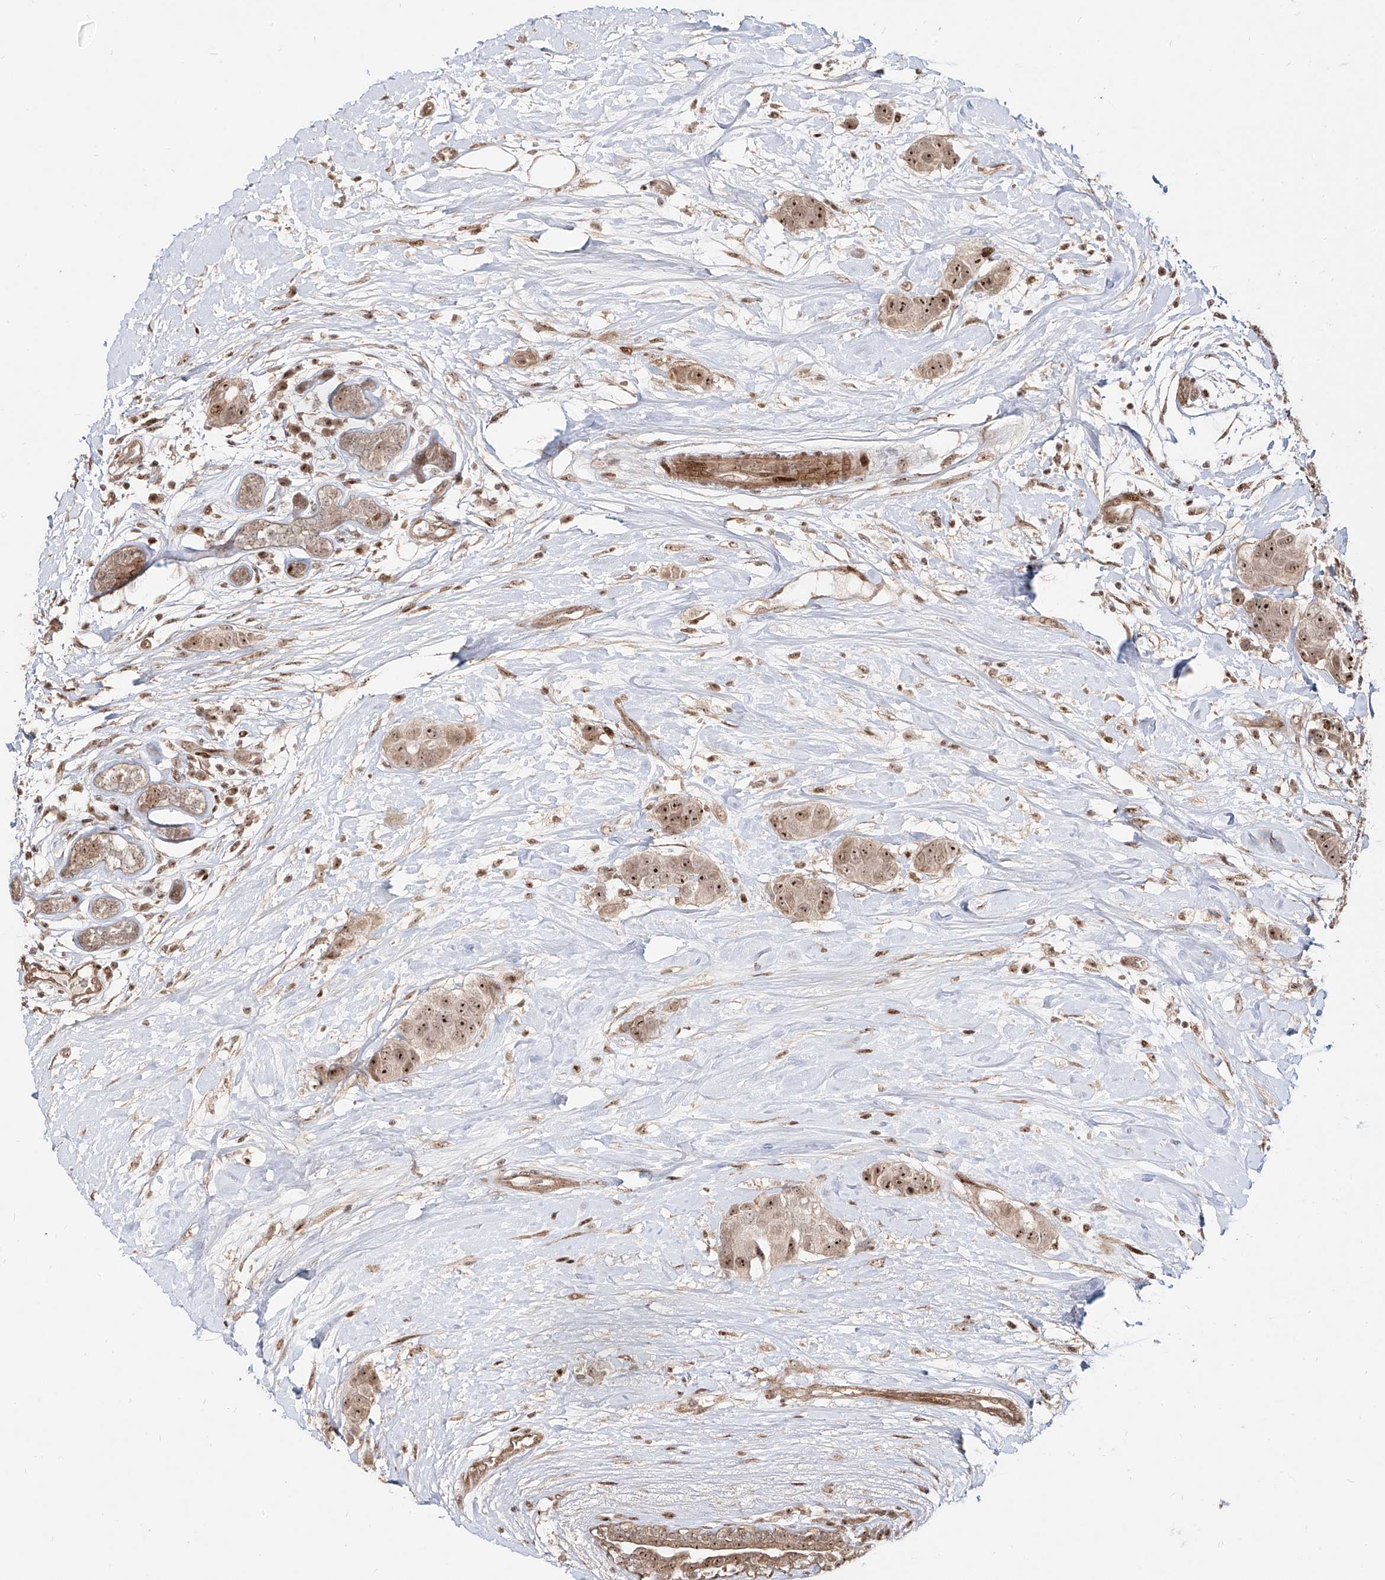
{"staining": {"intensity": "strong", "quantity": ">75%", "location": "cytoplasmic/membranous,nuclear"}, "tissue": "breast cancer", "cell_type": "Tumor cells", "image_type": "cancer", "snomed": [{"axis": "morphology", "description": "Normal tissue, NOS"}, {"axis": "morphology", "description": "Duct carcinoma"}, {"axis": "topography", "description": "Breast"}], "caption": "Immunohistochemistry image of breast cancer (invasive ductal carcinoma) stained for a protein (brown), which reveals high levels of strong cytoplasmic/membranous and nuclear positivity in approximately >75% of tumor cells.", "gene": "ZNF710", "patient": {"sex": "female", "age": 39}}